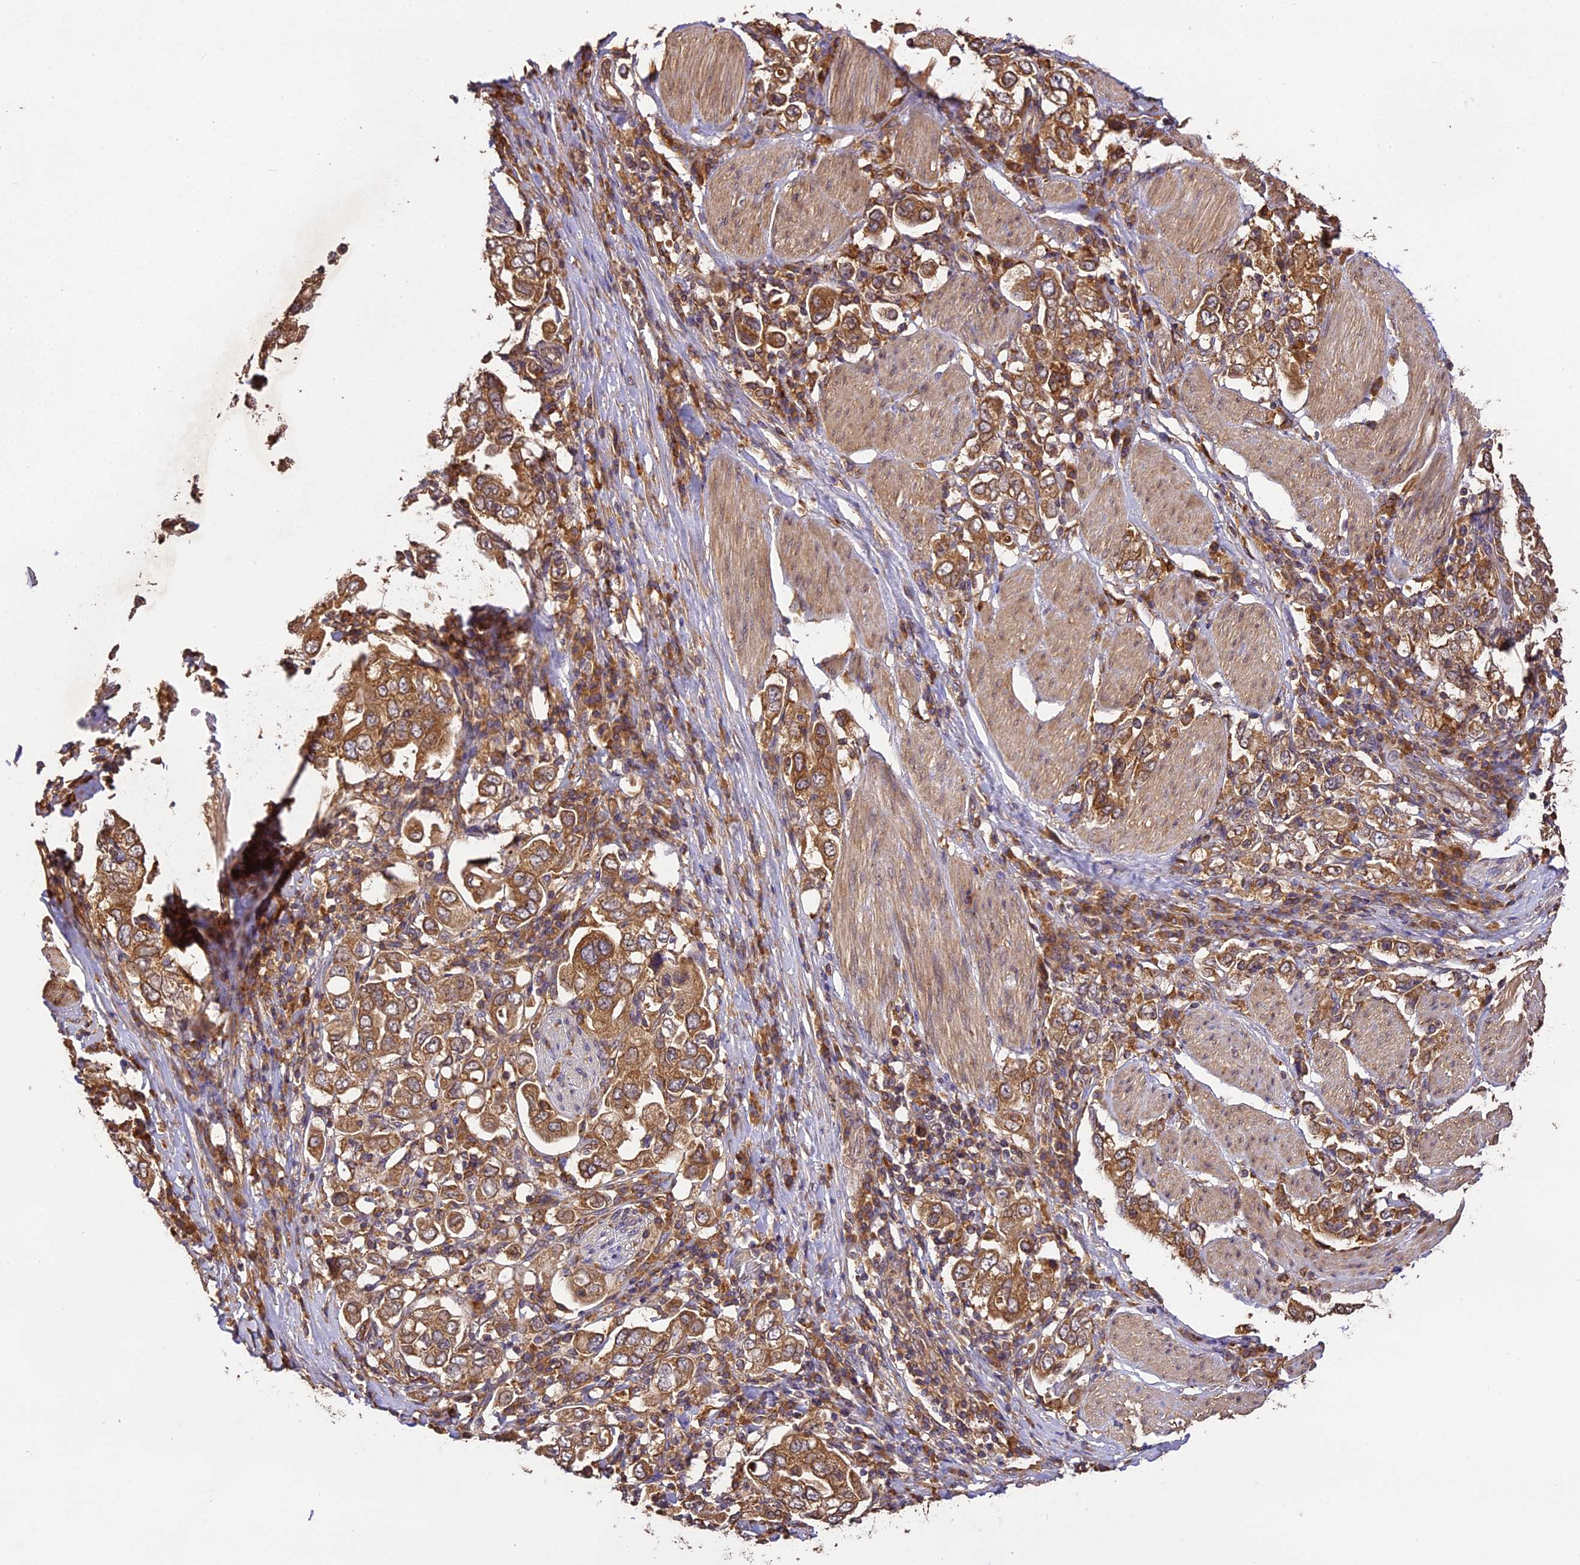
{"staining": {"intensity": "moderate", "quantity": ">75%", "location": "cytoplasmic/membranous"}, "tissue": "stomach cancer", "cell_type": "Tumor cells", "image_type": "cancer", "snomed": [{"axis": "morphology", "description": "Adenocarcinoma, NOS"}, {"axis": "topography", "description": "Stomach, upper"}], "caption": "Tumor cells reveal moderate cytoplasmic/membranous positivity in approximately >75% of cells in adenocarcinoma (stomach).", "gene": "BRAP", "patient": {"sex": "male", "age": 62}}